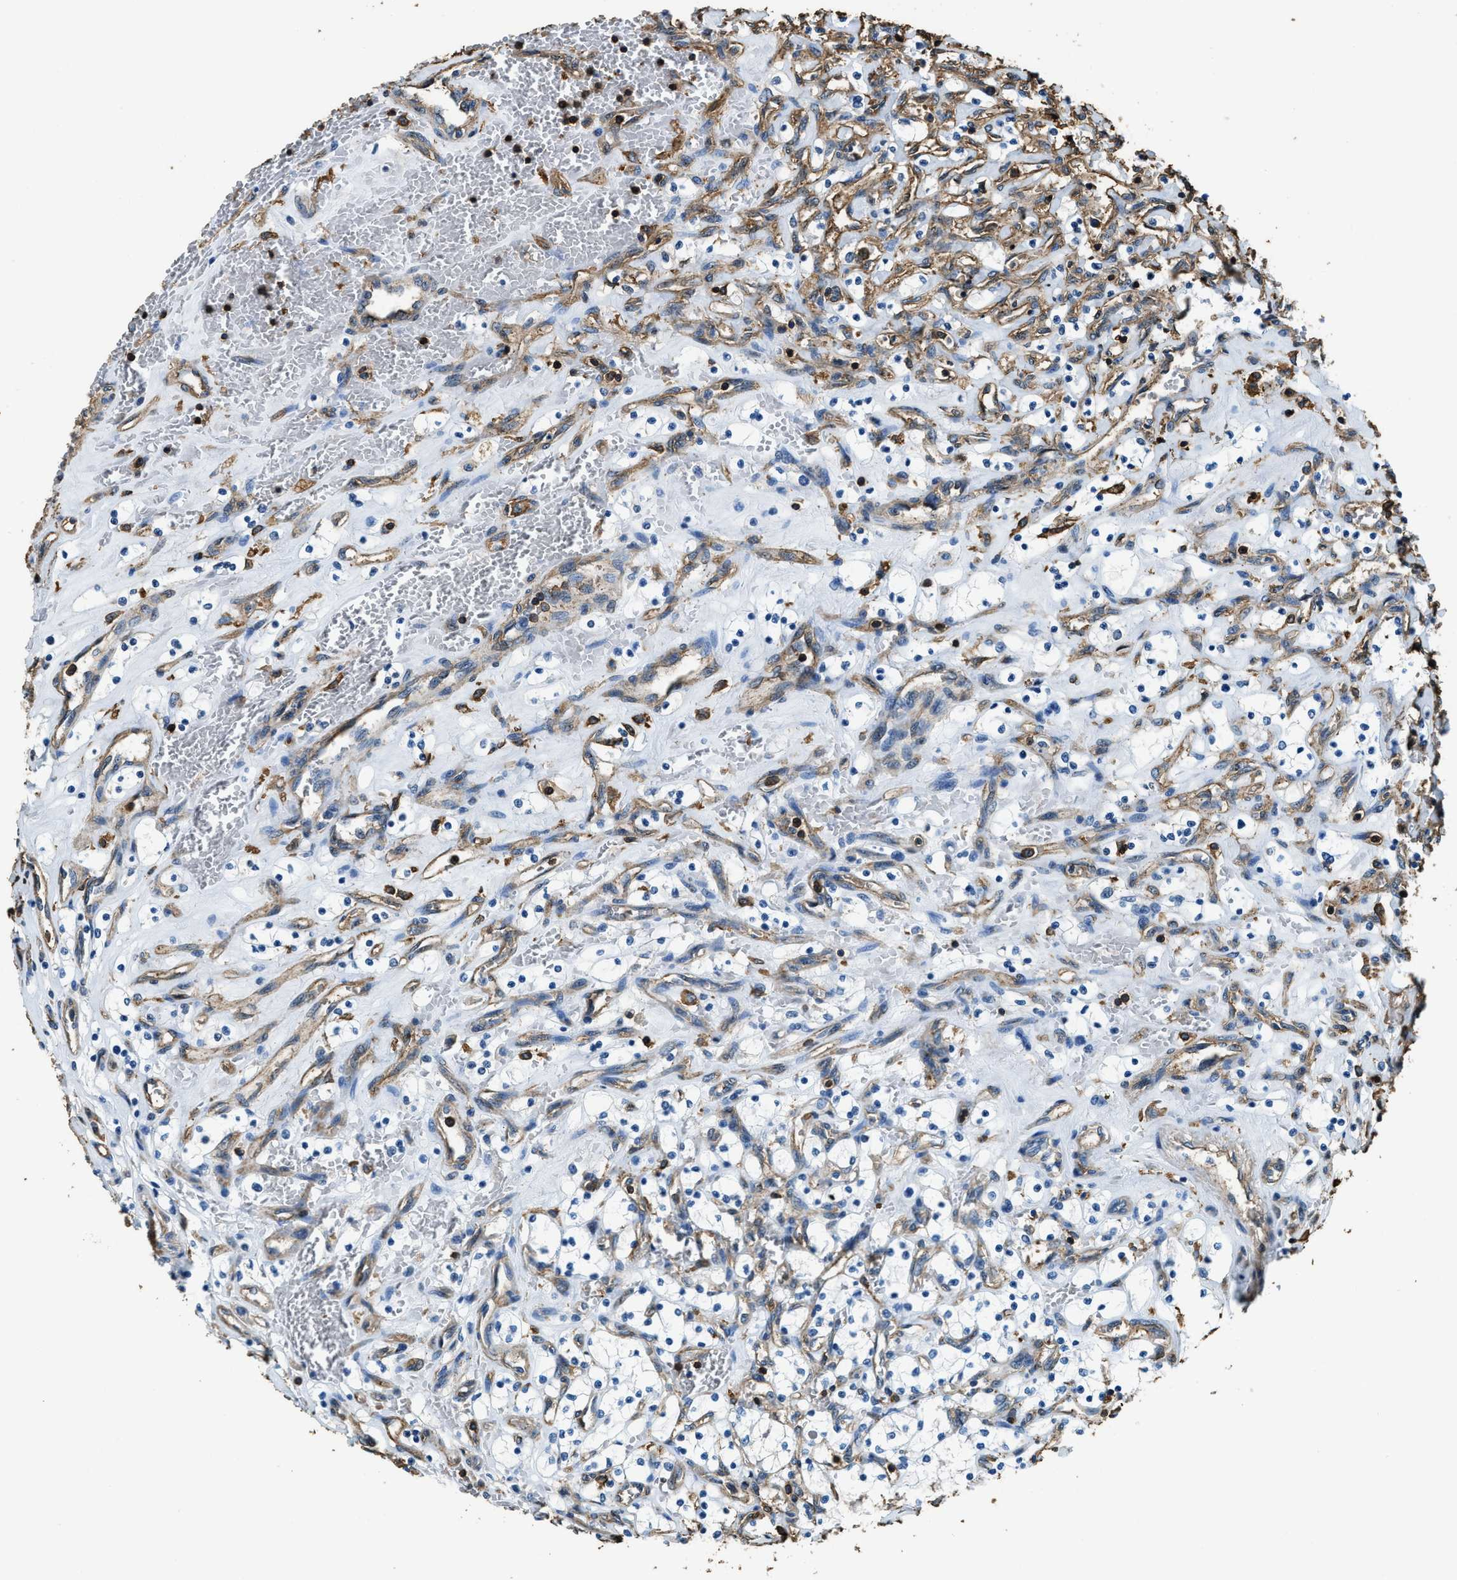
{"staining": {"intensity": "negative", "quantity": "none", "location": "none"}, "tissue": "renal cancer", "cell_type": "Tumor cells", "image_type": "cancer", "snomed": [{"axis": "morphology", "description": "Adenocarcinoma, NOS"}, {"axis": "topography", "description": "Kidney"}], "caption": "Protein analysis of renal adenocarcinoma reveals no significant staining in tumor cells.", "gene": "ACCS", "patient": {"sex": "female", "age": 69}}